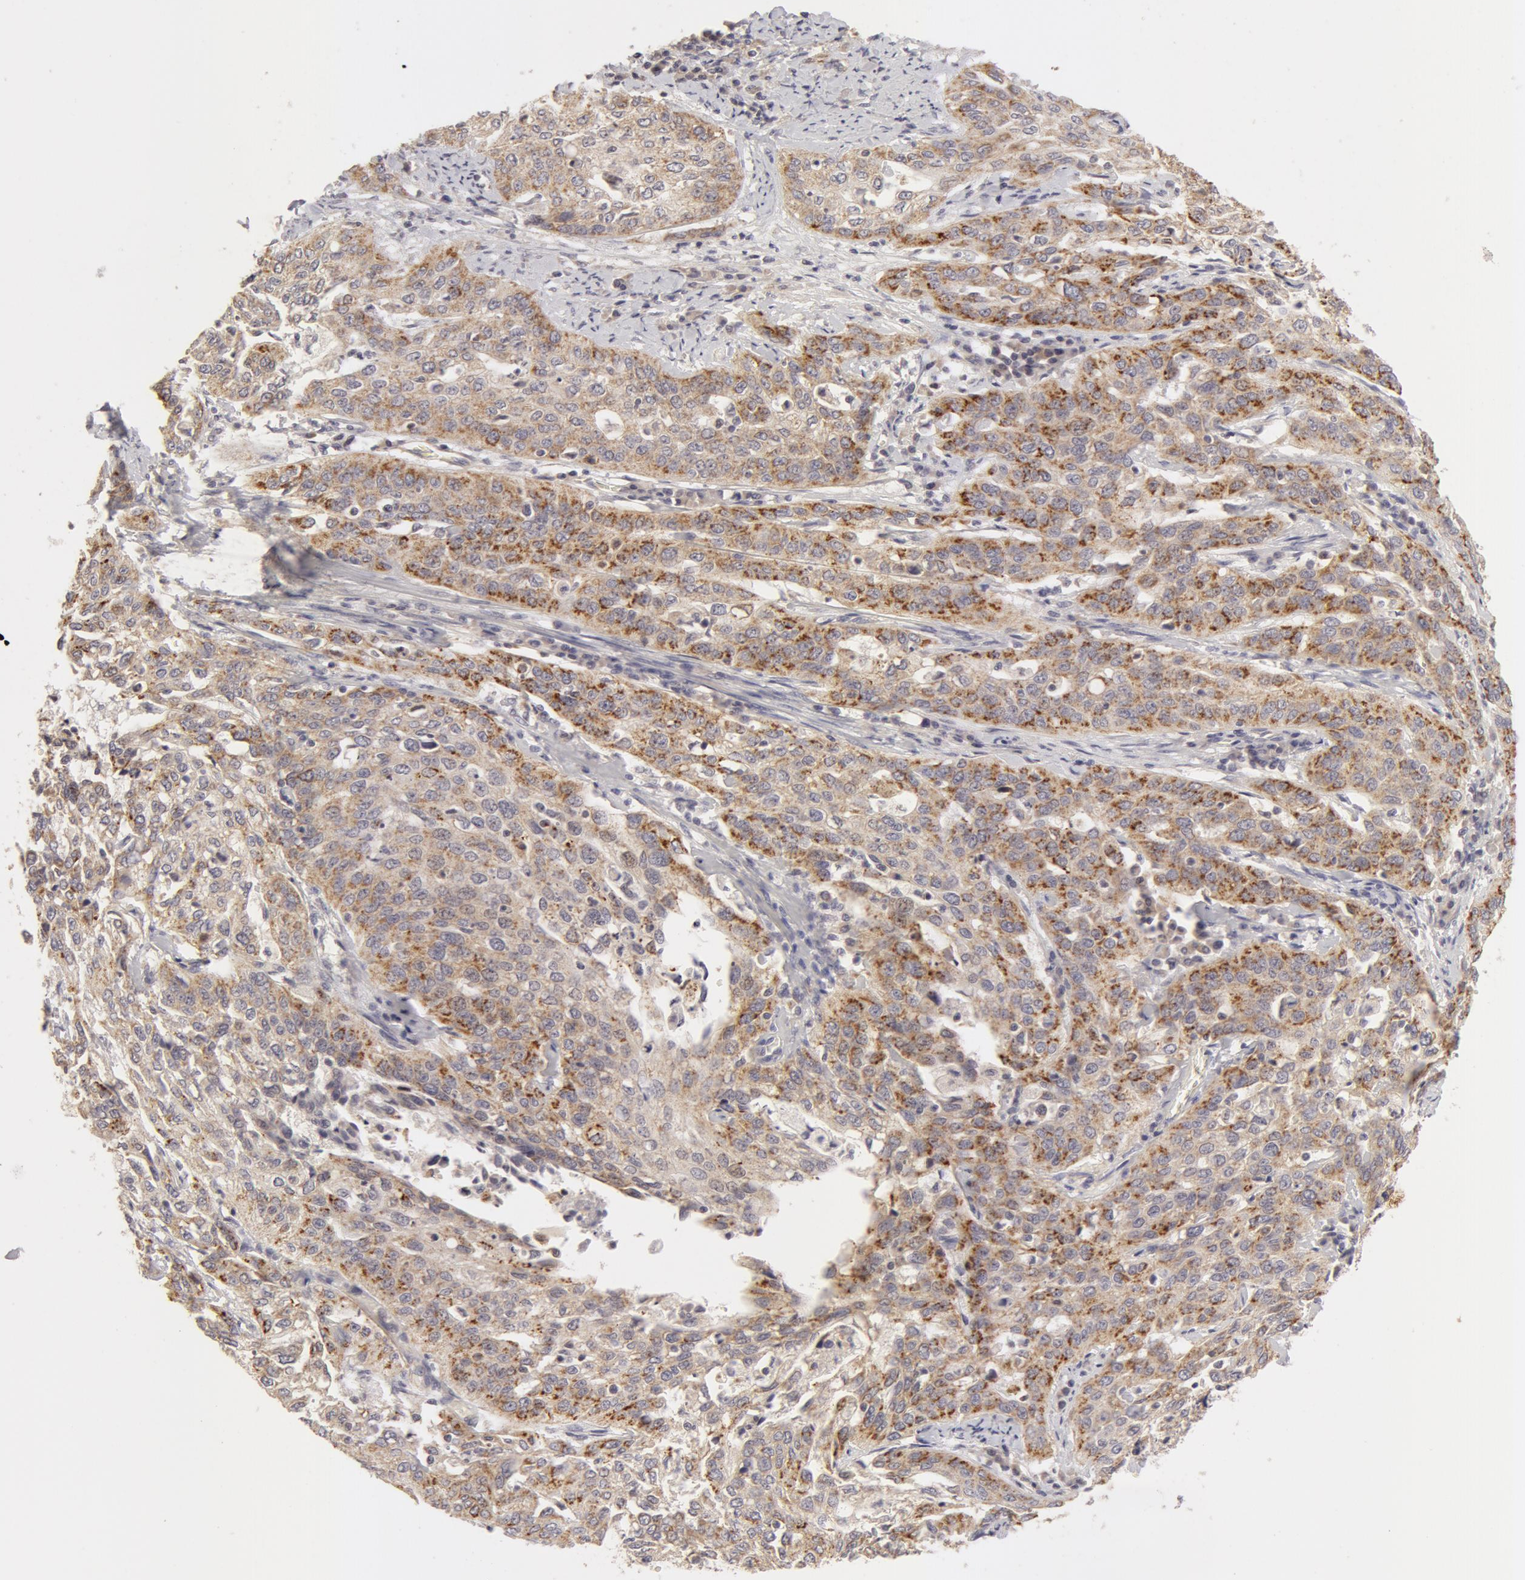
{"staining": {"intensity": "weak", "quantity": "25%-75%", "location": "cytoplasmic/membranous"}, "tissue": "cervical cancer", "cell_type": "Tumor cells", "image_type": "cancer", "snomed": [{"axis": "morphology", "description": "Squamous cell carcinoma, NOS"}, {"axis": "topography", "description": "Cervix"}], "caption": "IHC histopathology image of squamous cell carcinoma (cervical) stained for a protein (brown), which shows low levels of weak cytoplasmic/membranous expression in about 25%-75% of tumor cells.", "gene": "ADPRH", "patient": {"sex": "female", "age": 41}}